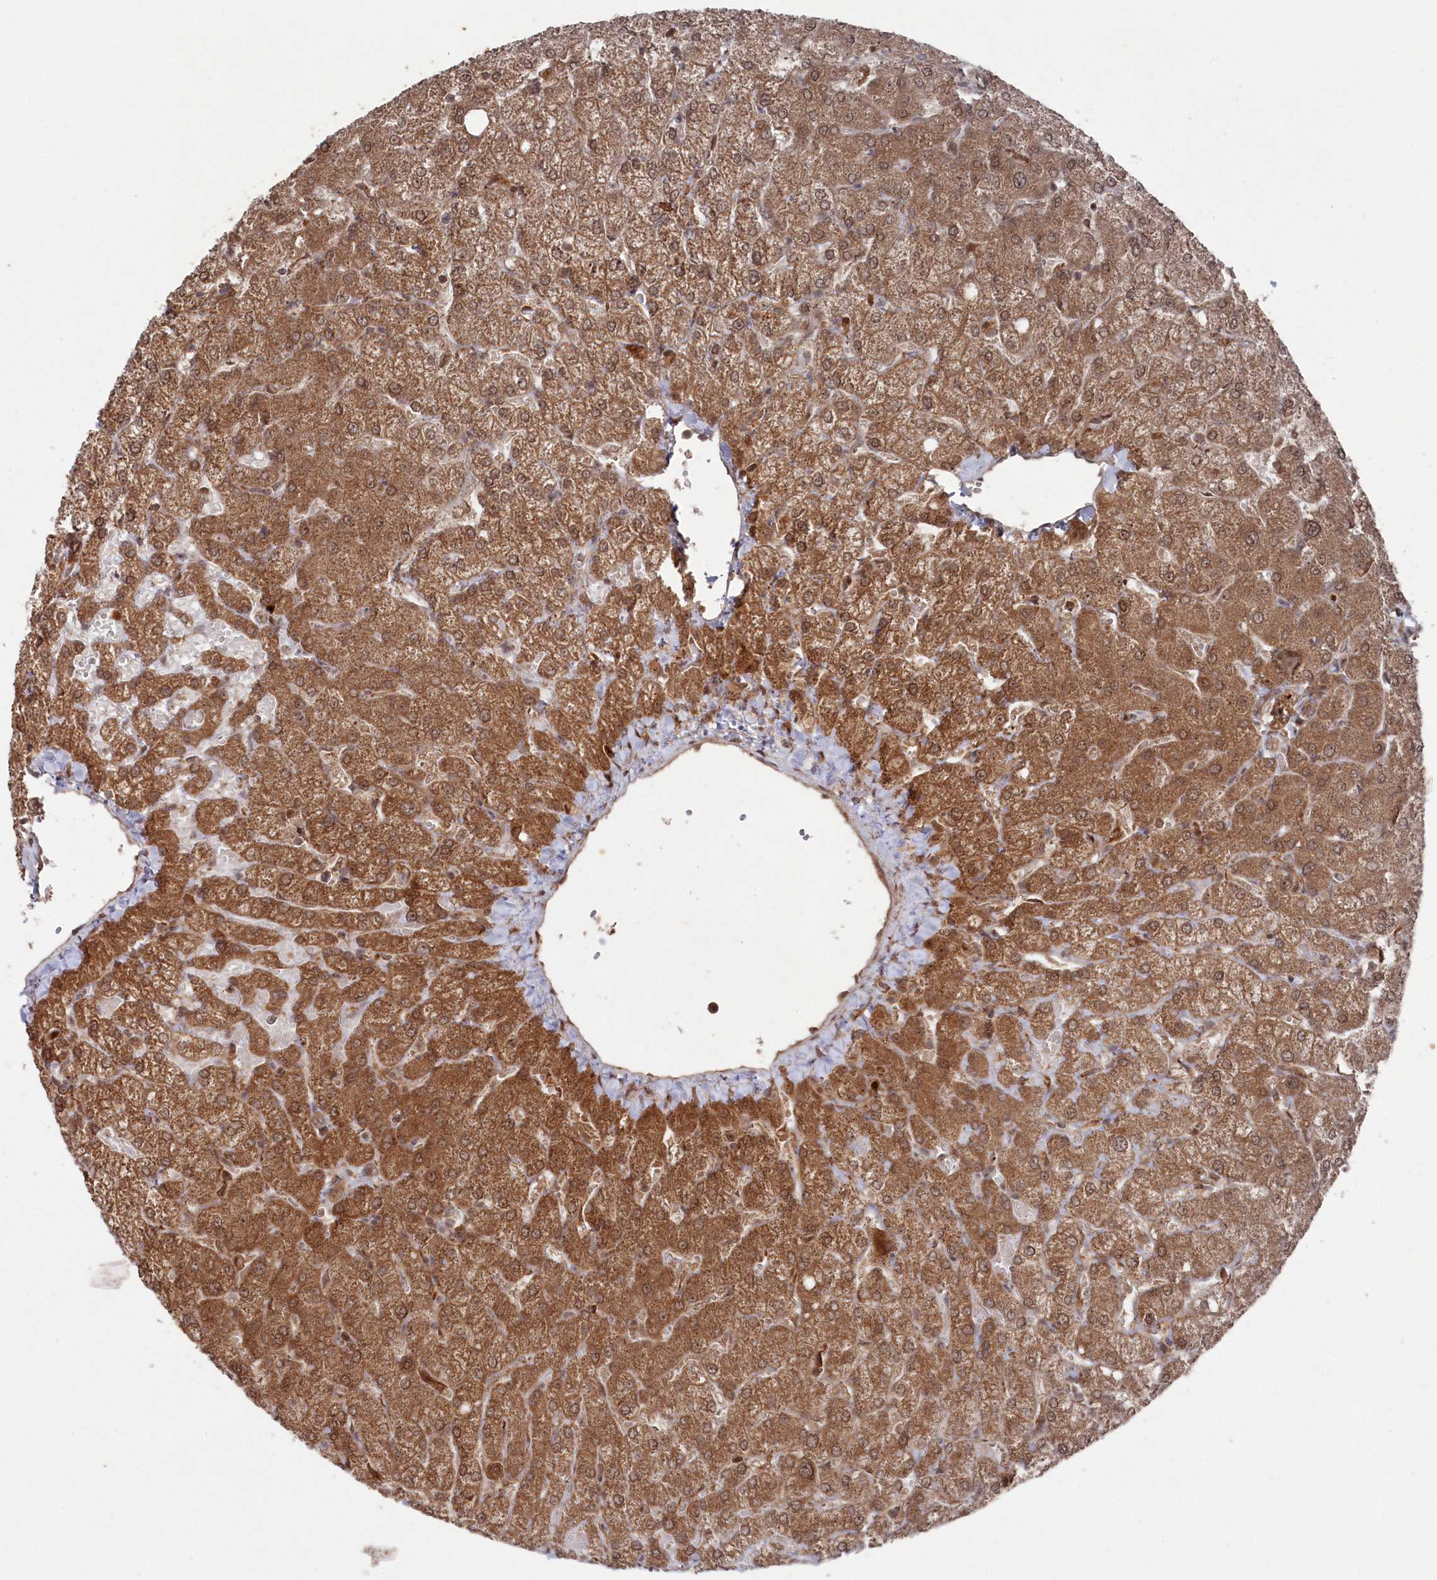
{"staining": {"intensity": "weak", "quantity": "25%-75%", "location": "cytoplasmic/membranous"}, "tissue": "liver", "cell_type": "Cholangiocytes", "image_type": "normal", "snomed": [{"axis": "morphology", "description": "Normal tissue, NOS"}, {"axis": "topography", "description": "Liver"}], "caption": "Protein expression analysis of benign human liver reveals weak cytoplasmic/membranous expression in about 25%-75% of cholangiocytes. (DAB = brown stain, brightfield microscopy at high magnification).", "gene": "BORCS7", "patient": {"sex": "female", "age": 54}}